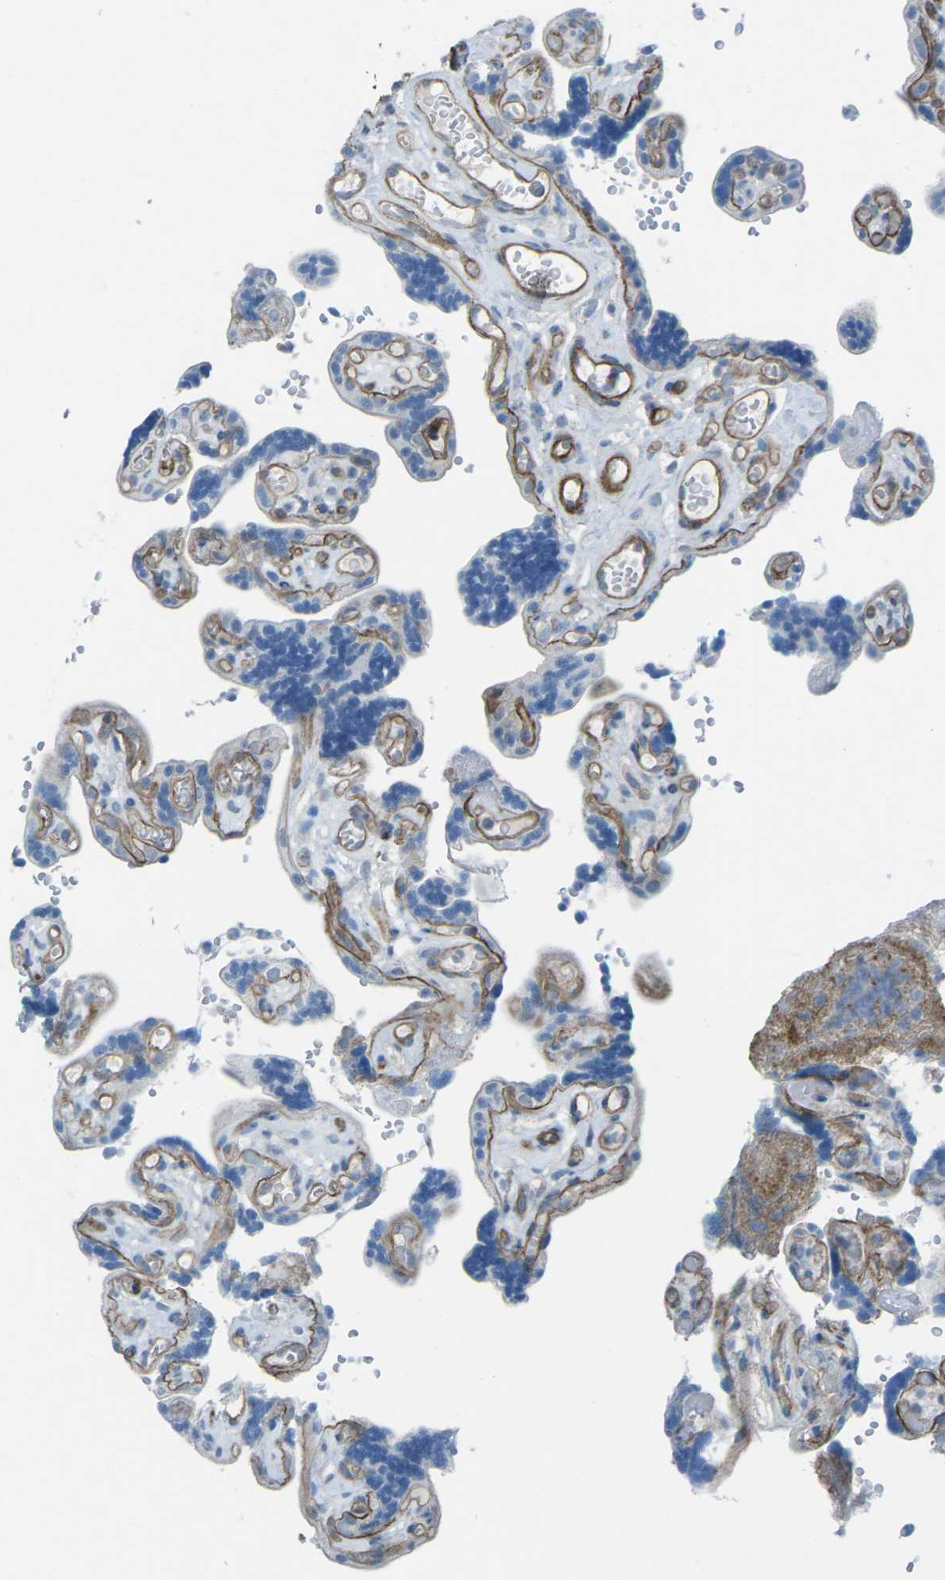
{"staining": {"intensity": "moderate", "quantity": ">75%", "location": "cytoplasmic/membranous"}, "tissue": "placenta", "cell_type": "Decidual cells", "image_type": "normal", "snomed": [{"axis": "morphology", "description": "Normal tissue, NOS"}, {"axis": "topography", "description": "Placenta"}], "caption": "Placenta stained for a protein shows moderate cytoplasmic/membranous positivity in decidual cells. Using DAB (brown) and hematoxylin (blue) stains, captured at high magnification using brightfield microscopy.", "gene": "UTRN", "patient": {"sex": "female", "age": 30}}